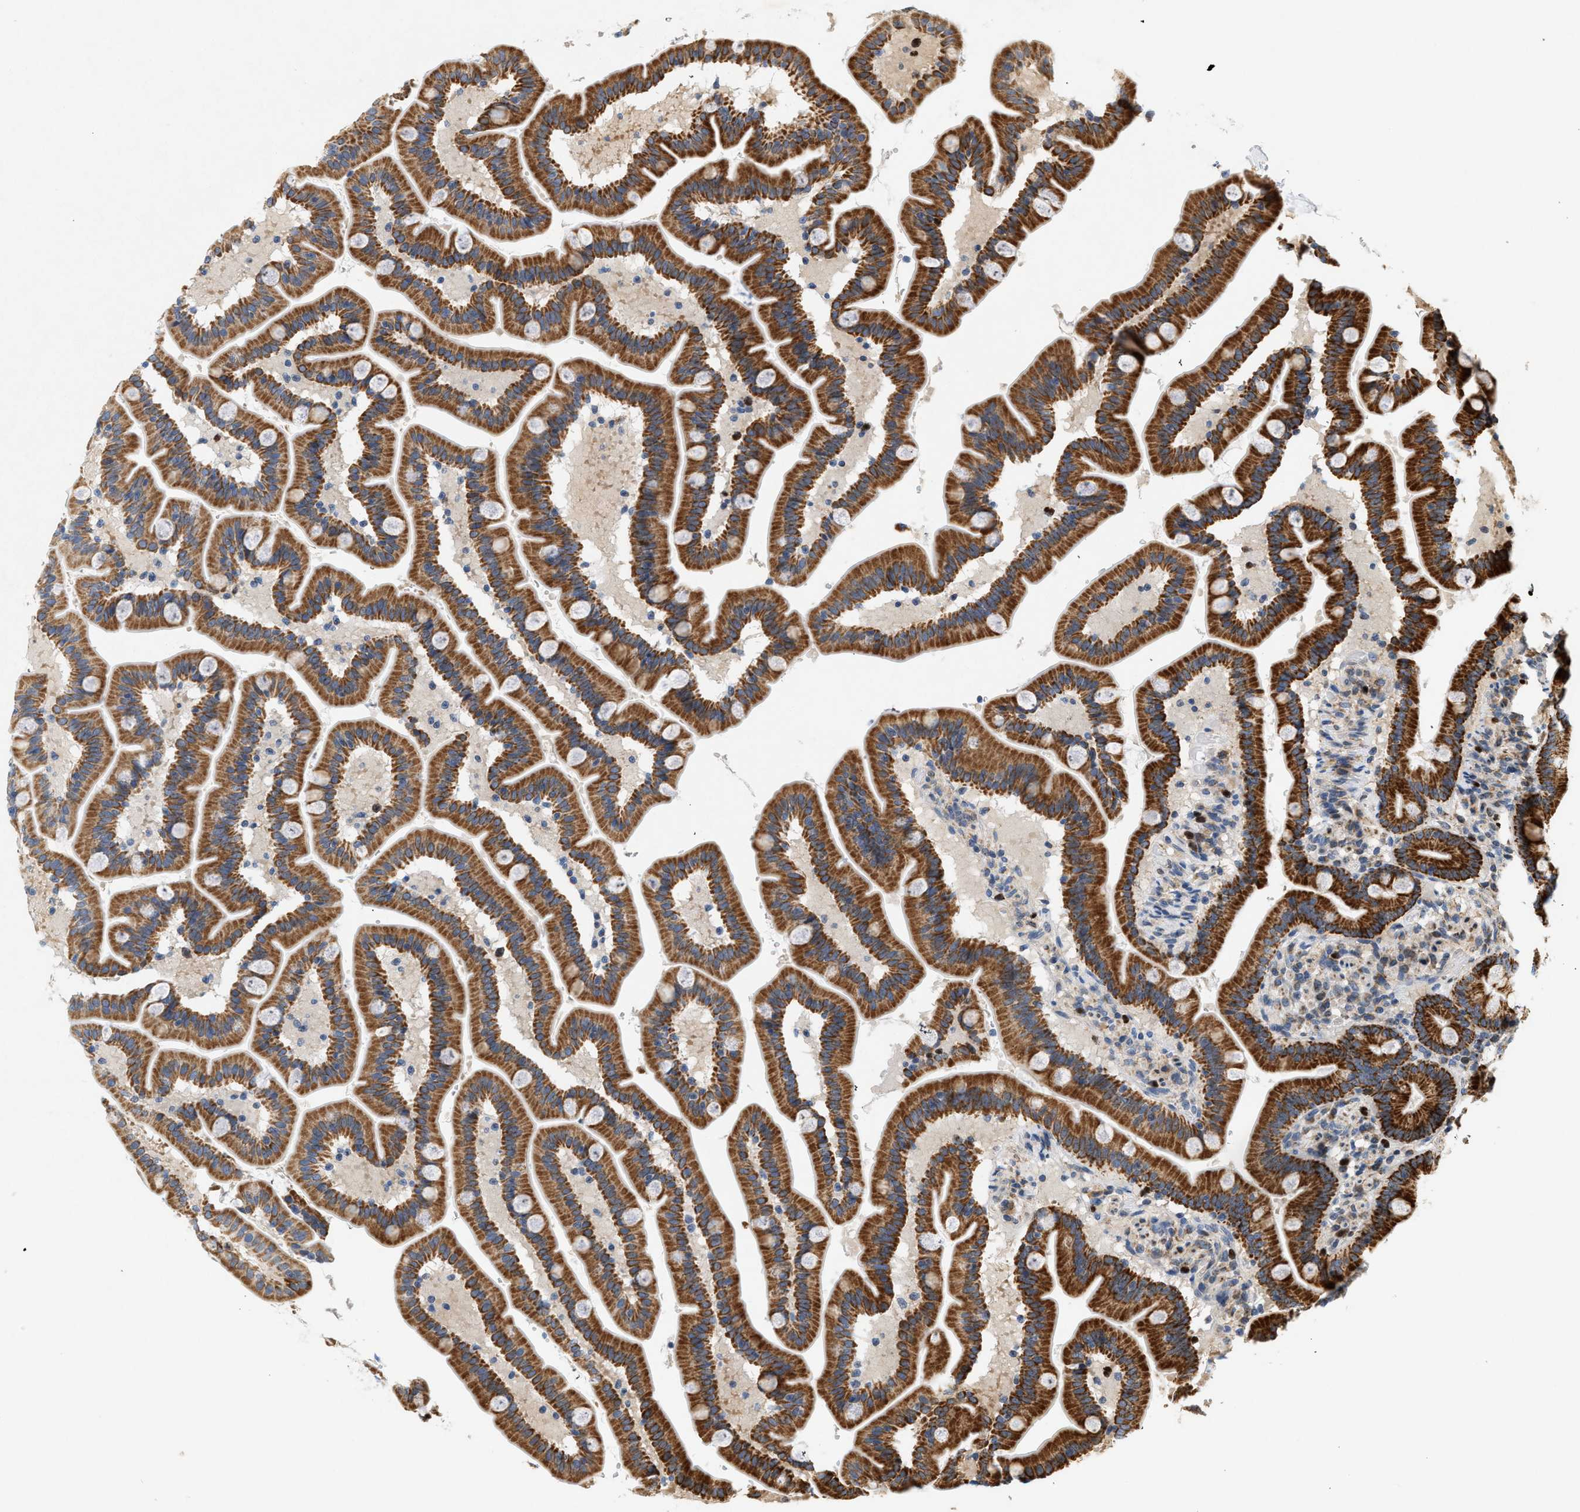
{"staining": {"intensity": "strong", "quantity": ">75%", "location": "cytoplasmic/membranous"}, "tissue": "duodenum", "cell_type": "Glandular cells", "image_type": "normal", "snomed": [{"axis": "morphology", "description": "Normal tissue, NOS"}, {"axis": "topography", "description": "Duodenum"}], "caption": "Immunohistochemistry micrograph of normal duodenum stained for a protein (brown), which exhibits high levels of strong cytoplasmic/membranous staining in approximately >75% of glandular cells.", "gene": "MCU", "patient": {"sex": "male", "age": 54}}